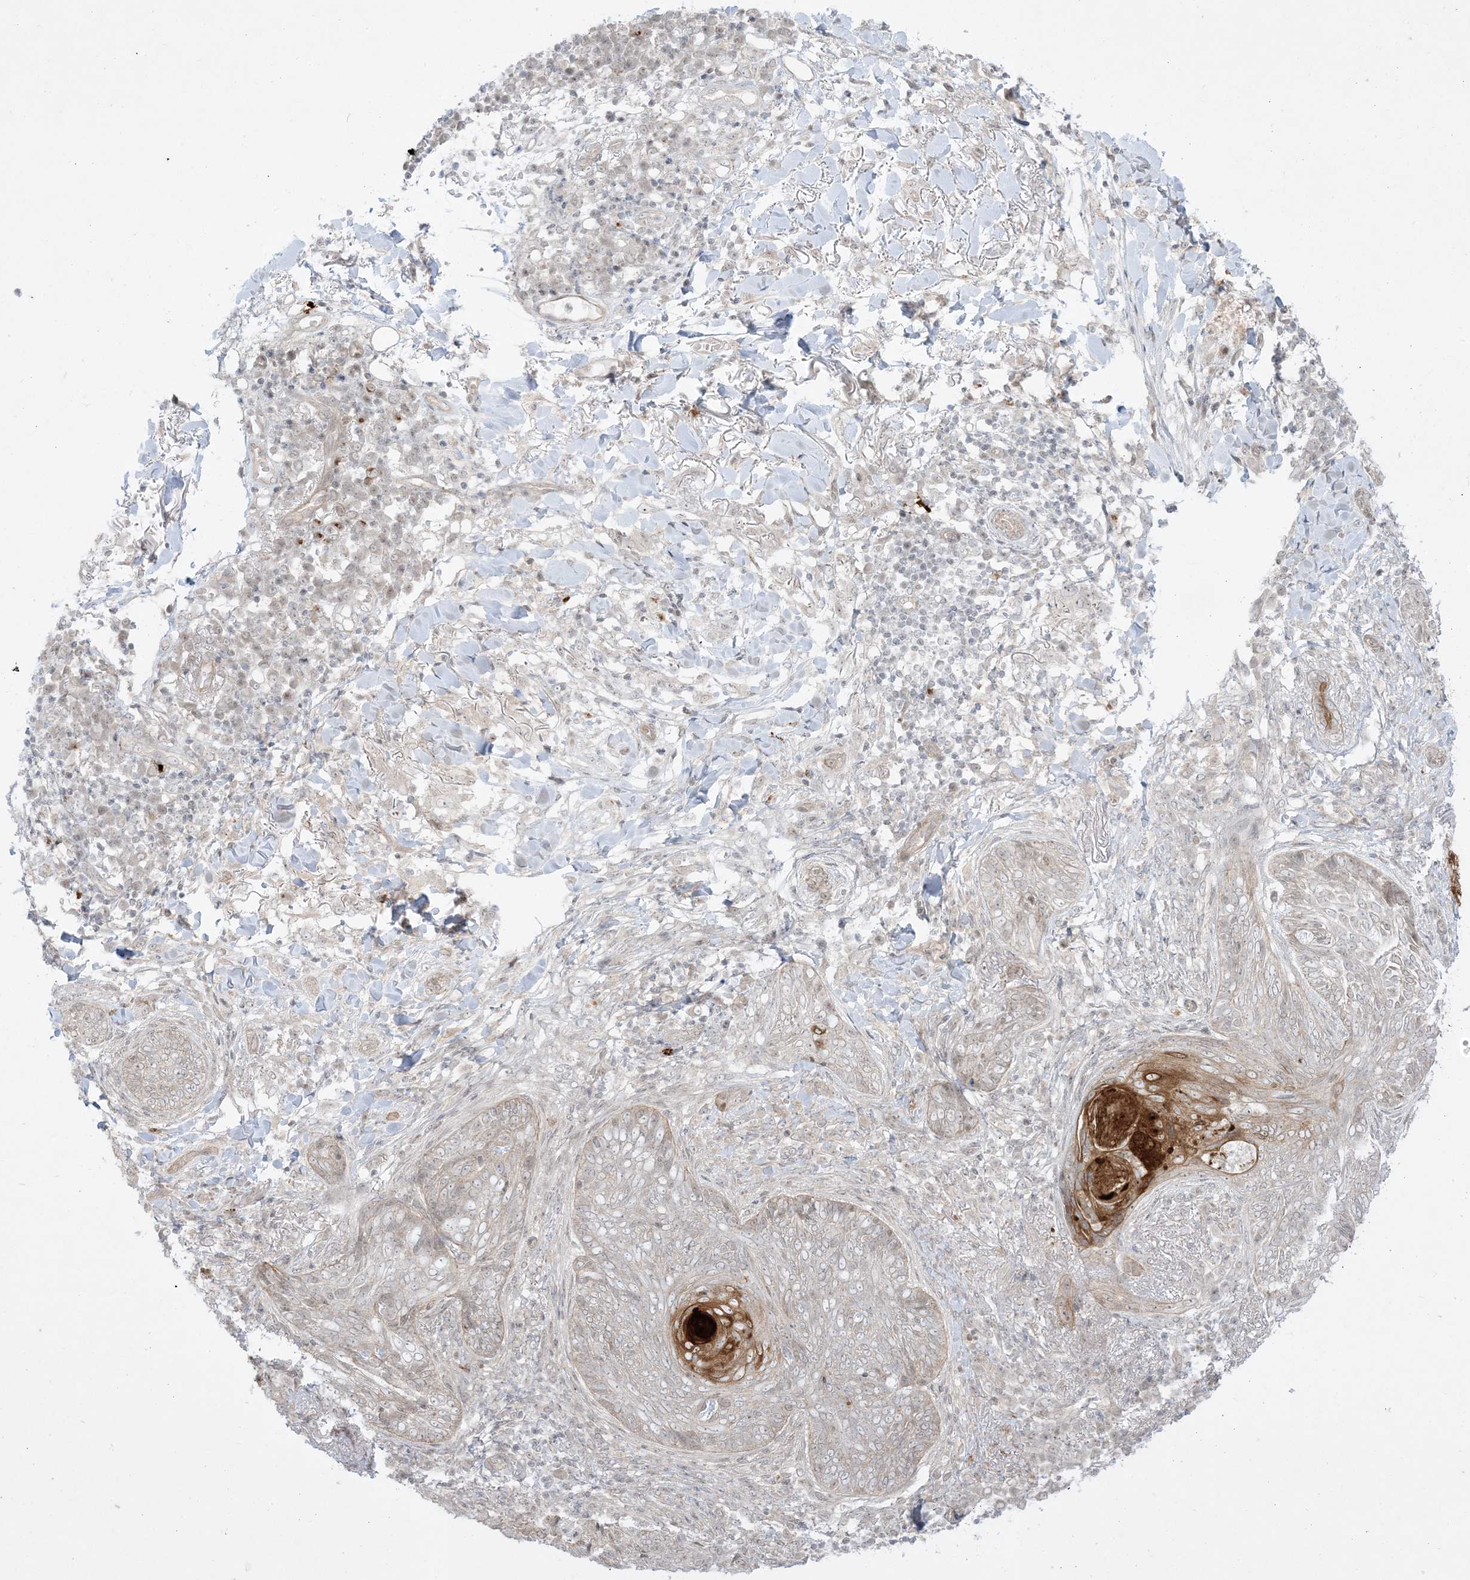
{"staining": {"intensity": "weak", "quantity": "25%-75%", "location": "cytoplasmic/membranous"}, "tissue": "skin cancer", "cell_type": "Tumor cells", "image_type": "cancer", "snomed": [{"axis": "morphology", "description": "Basal cell carcinoma"}, {"axis": "topography", "description": "Skin"}], "caption": "A brown stain highlights weak cytoplasmic/membranous positivity of a protein in basal cell carcinoma (skin) tumor cells.", "gene": "PTK6", "patient": {"sex": "male", "age": 85}}